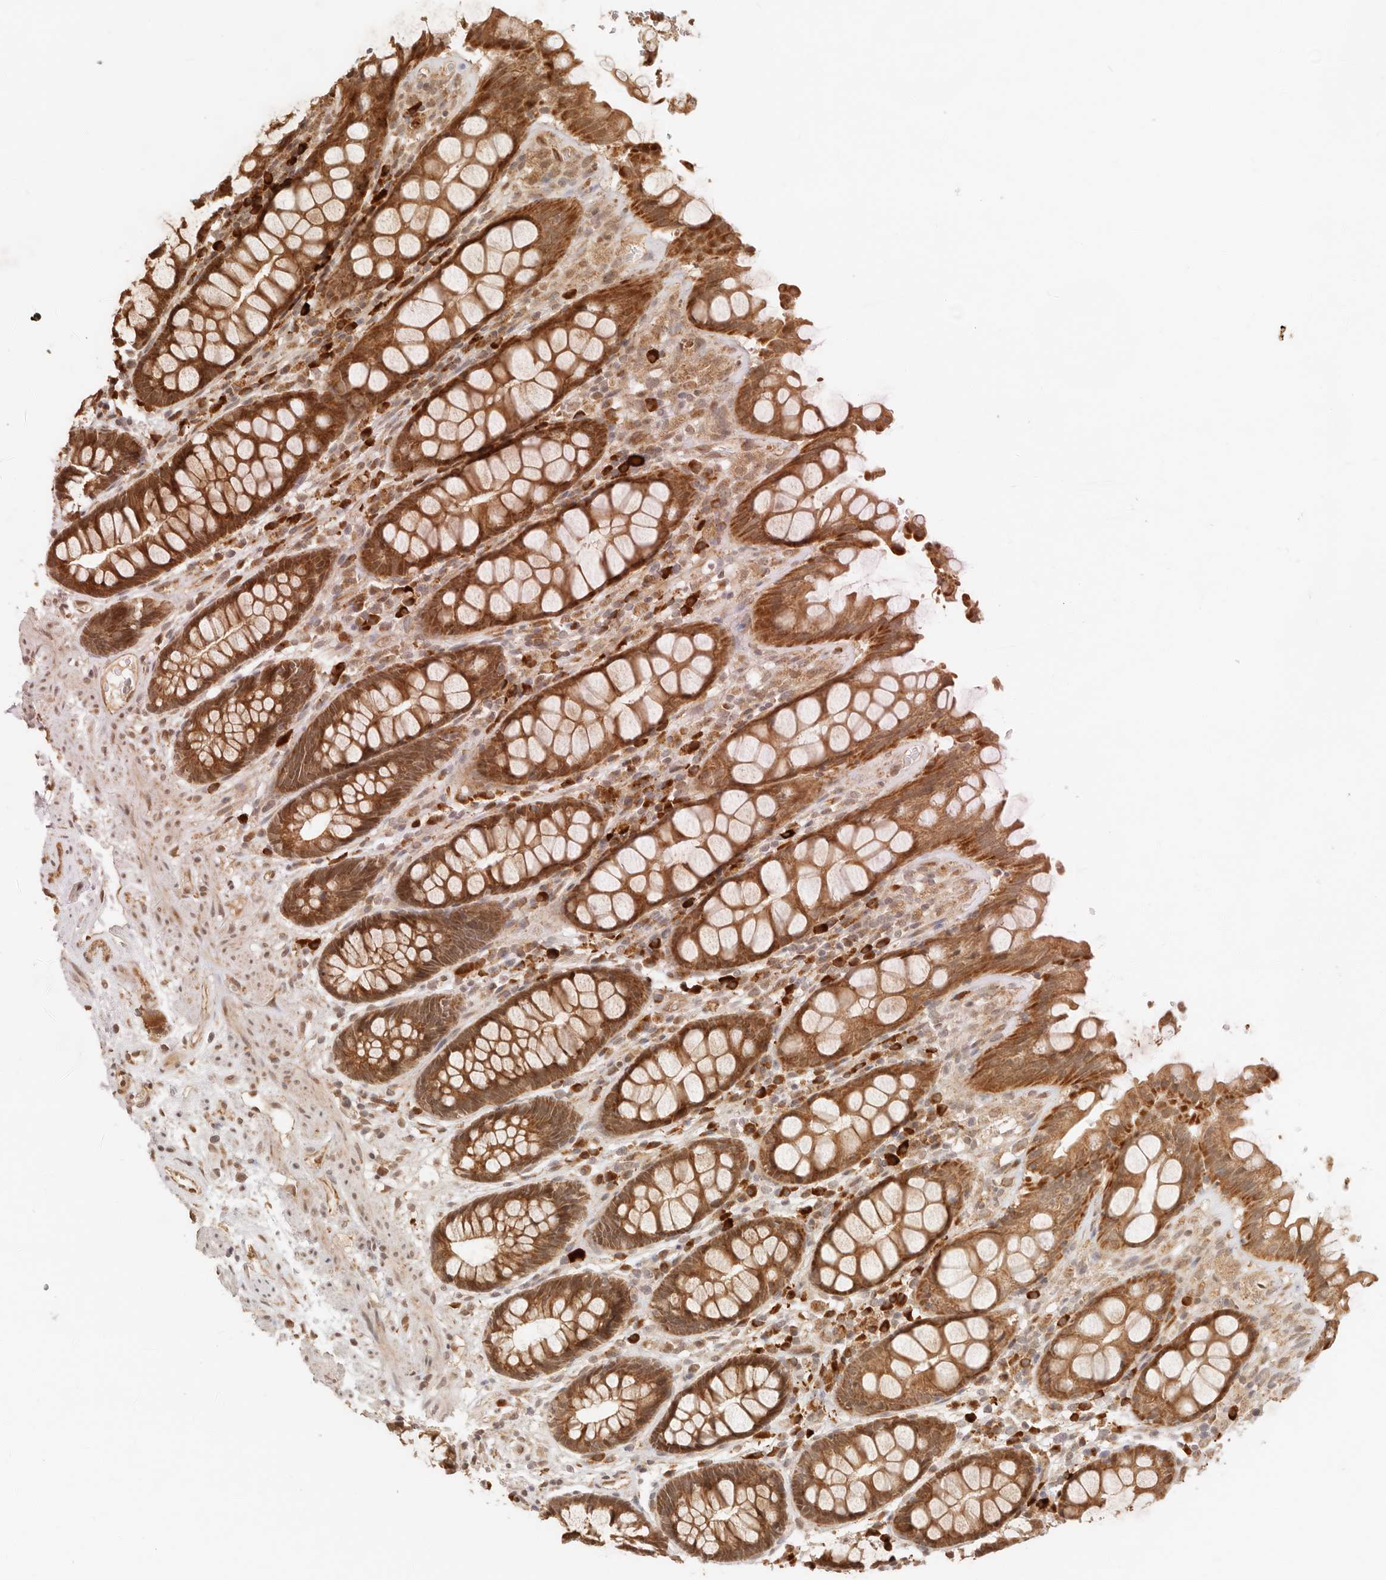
{"staining": {"intensity": "moderate", "quantity": ">75%", "location": "cytoplasmic/membranous"}, "tissue": "rectum", "cell_type": "Glandular cells", "image_type": "normal", "snomed": [{"axis": "morphology", "description": "Normal tissue, NOS"}, {"axis": "topography", "description": "Rectum"}], "caption": "Glandular cells exhibit medium levels of moderate cytoplasmic/membranous staining in approximately >75% of cells in benign human rectum. (IHC, brightfield microscopy, high magnification).", "gene": "BAALC", "patient": {"sex": "male", "age": 64}}